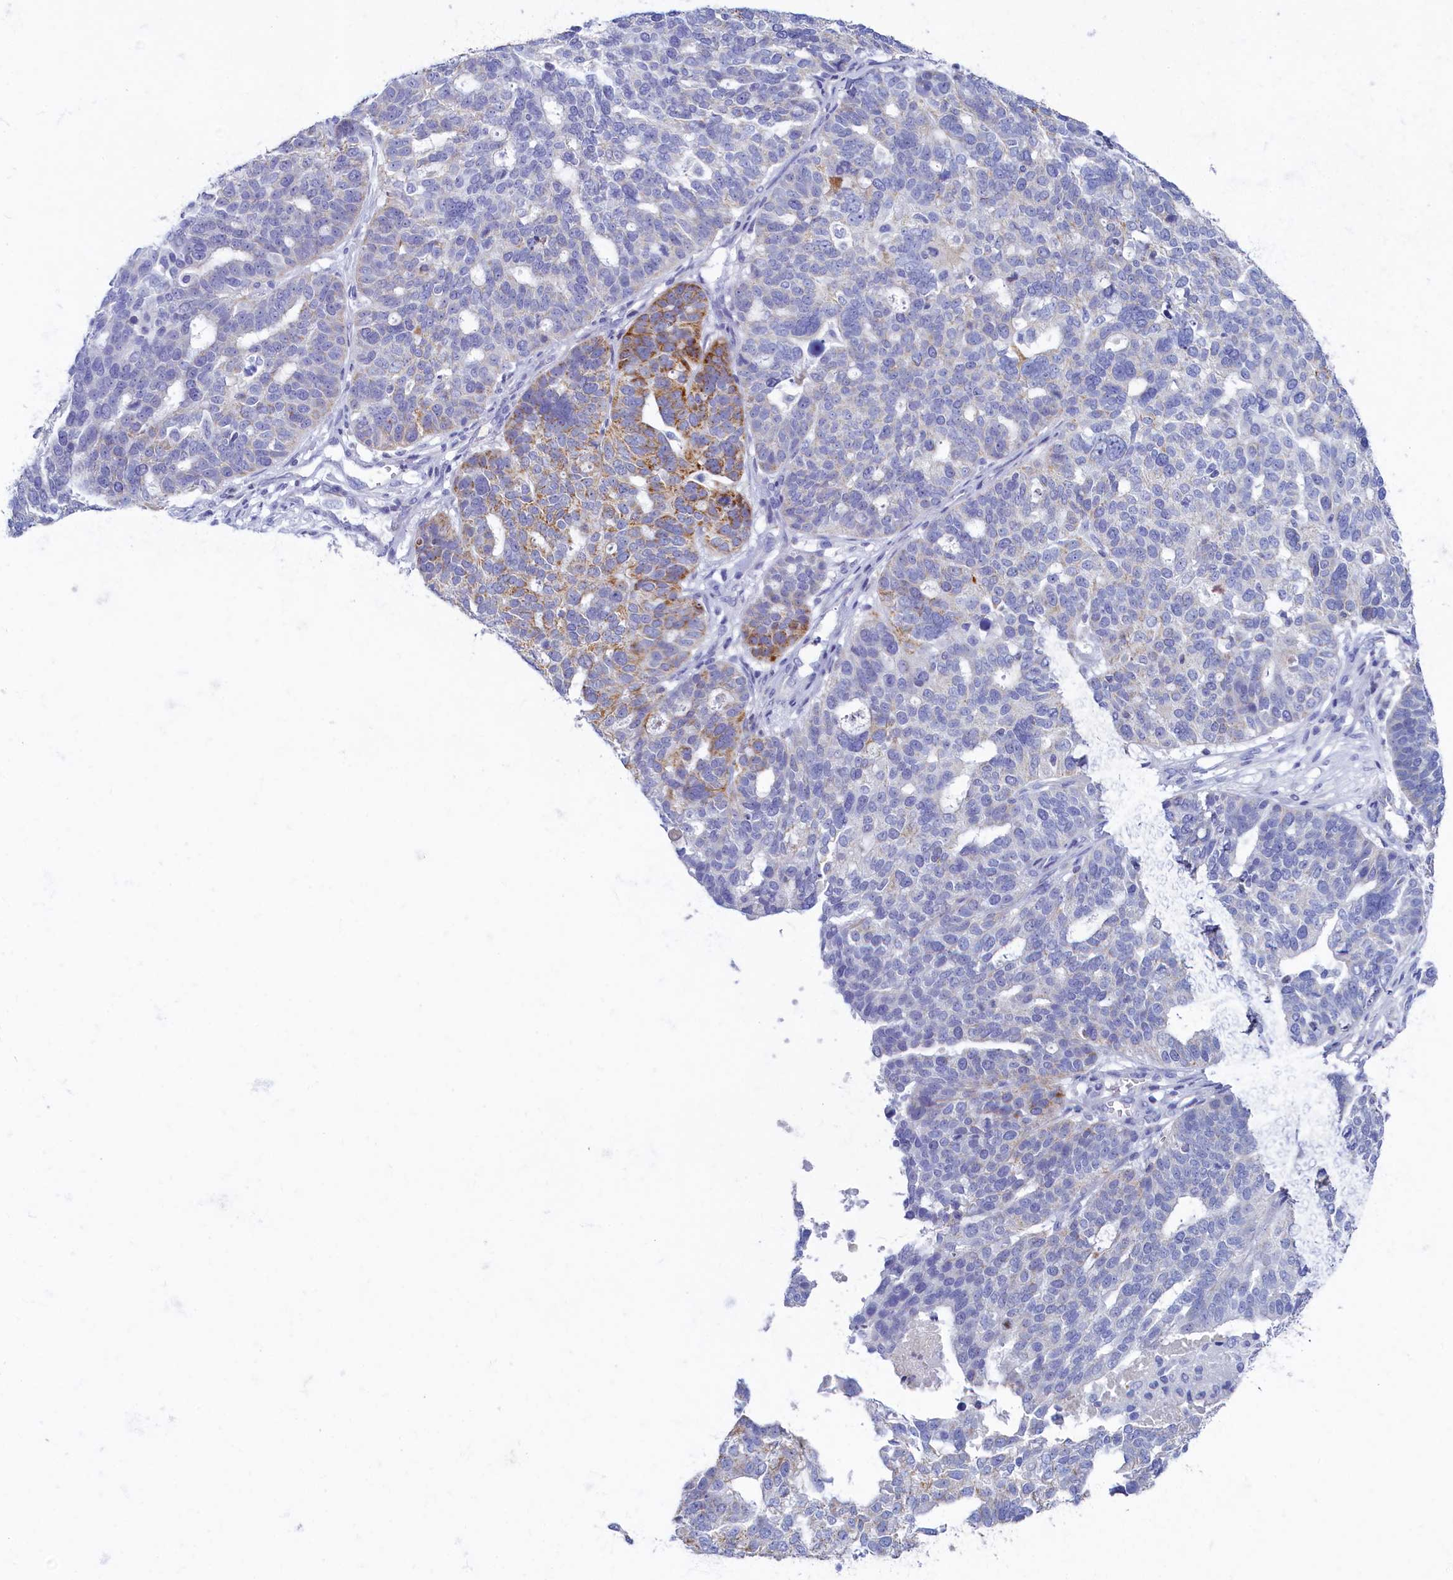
{"staining": {"intensity": "moderate", "quantity": "<25%", "location": "cytoplasmic/membranous"}, "tissue": "ovarian cancer", "cell_type": "Tumor cells", "image_type": "cancer", "snomed": [{"axis": "morphology", "description": "Cystadenocarcinoma, serous, NOS"}, {"axis": "topography", "description": "Ovary"}], "caption": "About <25% of tumor cells in human serous cystadenocarcinoma (ovarian) reveal moderate cytoplasmic/membranous protein expression as visualized by brown immunohistochemical staining.", "gene": "OCIAD2", "patient": {"sex": "female", "age": 59}}